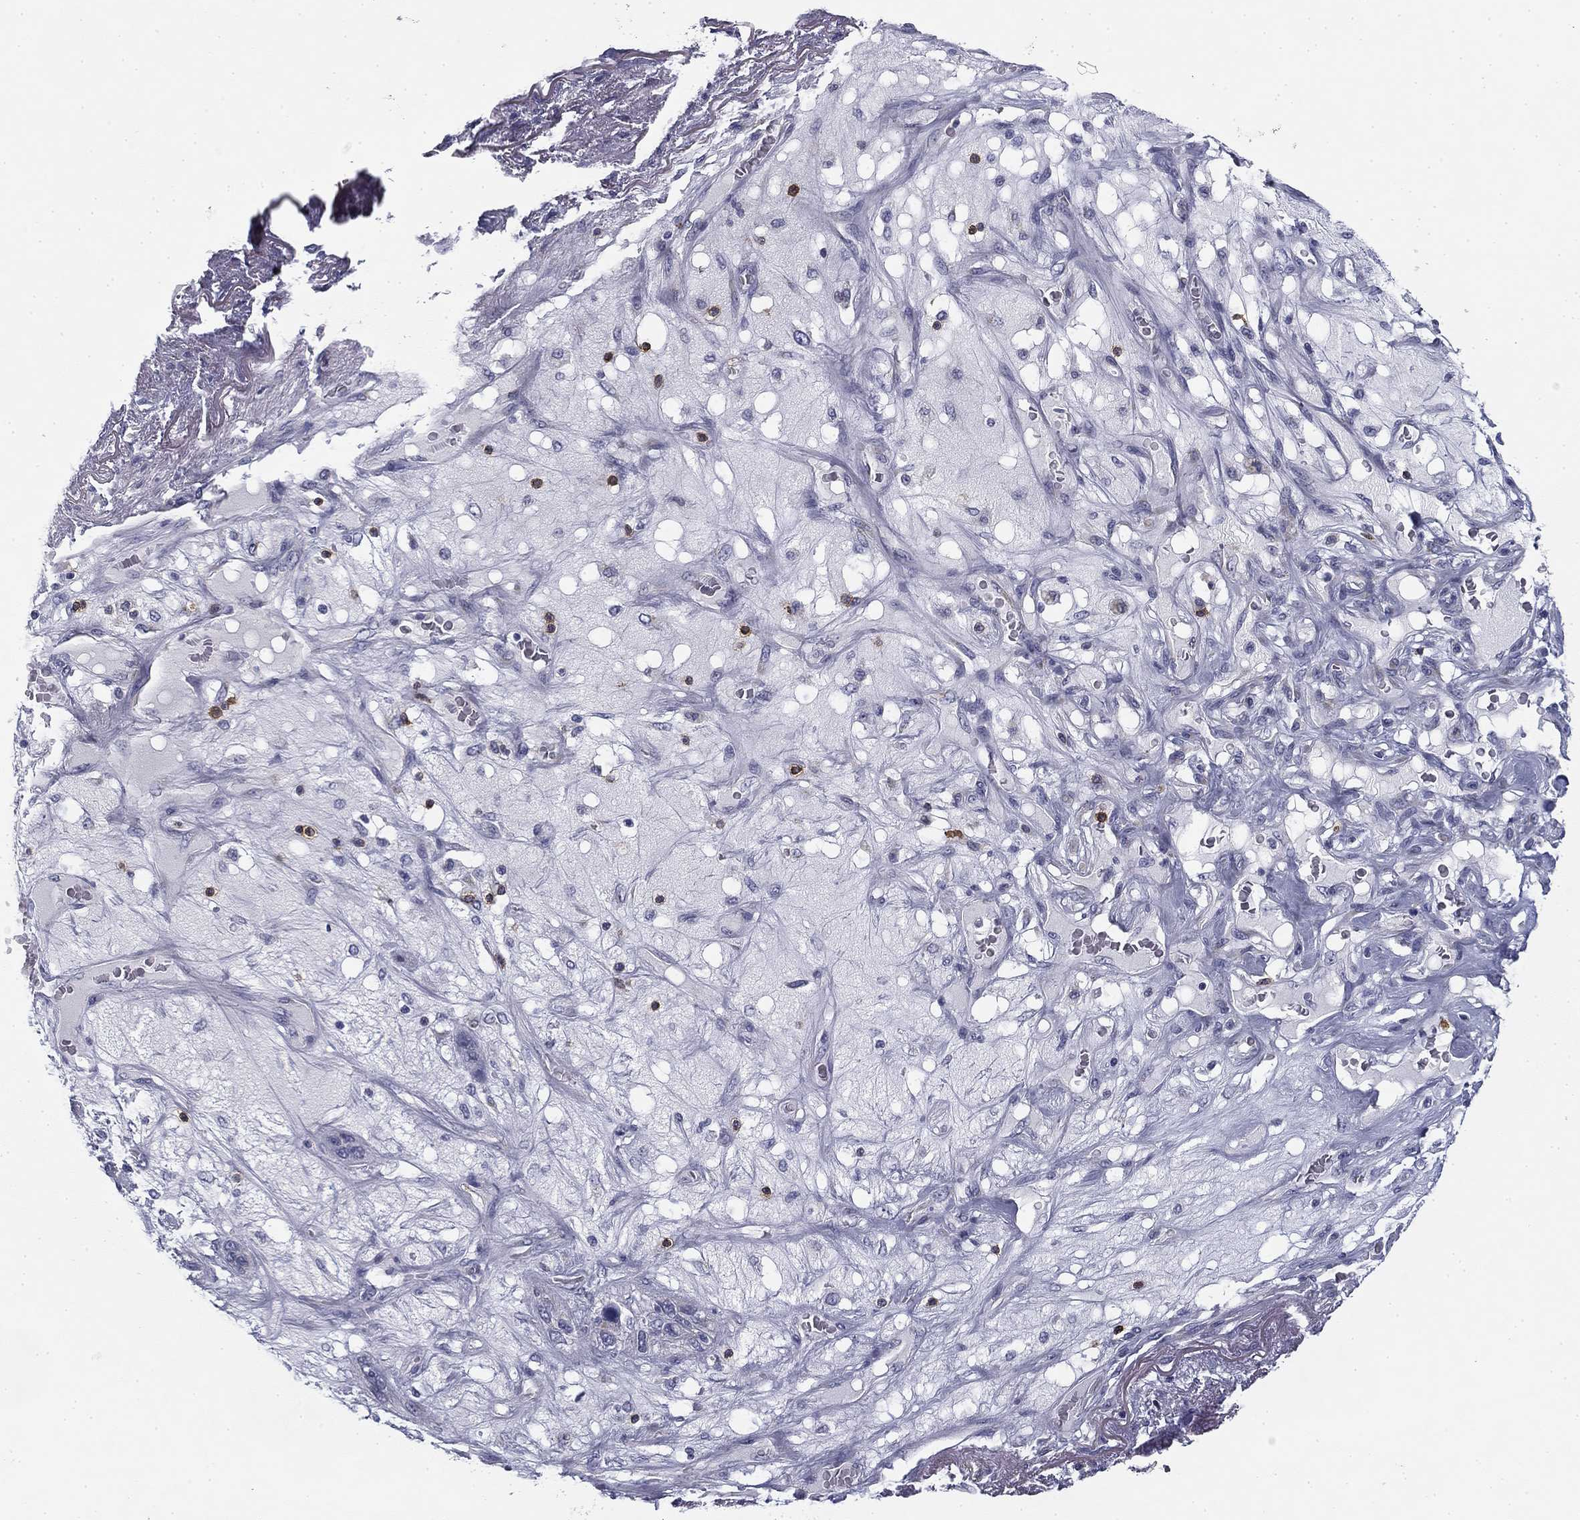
{"staining": {"intensity": "negative", "quantity": "none", "location": "none"}, "tissue": "lung cancer", "cell_type": "Tumor cells", "image_type": "cancer", "snomed": [{"axis": "morphology", "description": "Squamous cell carcinoma, NOS"}, {"axis": "topography", "description": "Lung"}], "caption": "The photomicrograph exhibits no staining of tumor cells in lung cancer.", "gene": "TRAT1", "patient": {"sex": "female", "age": 70}}